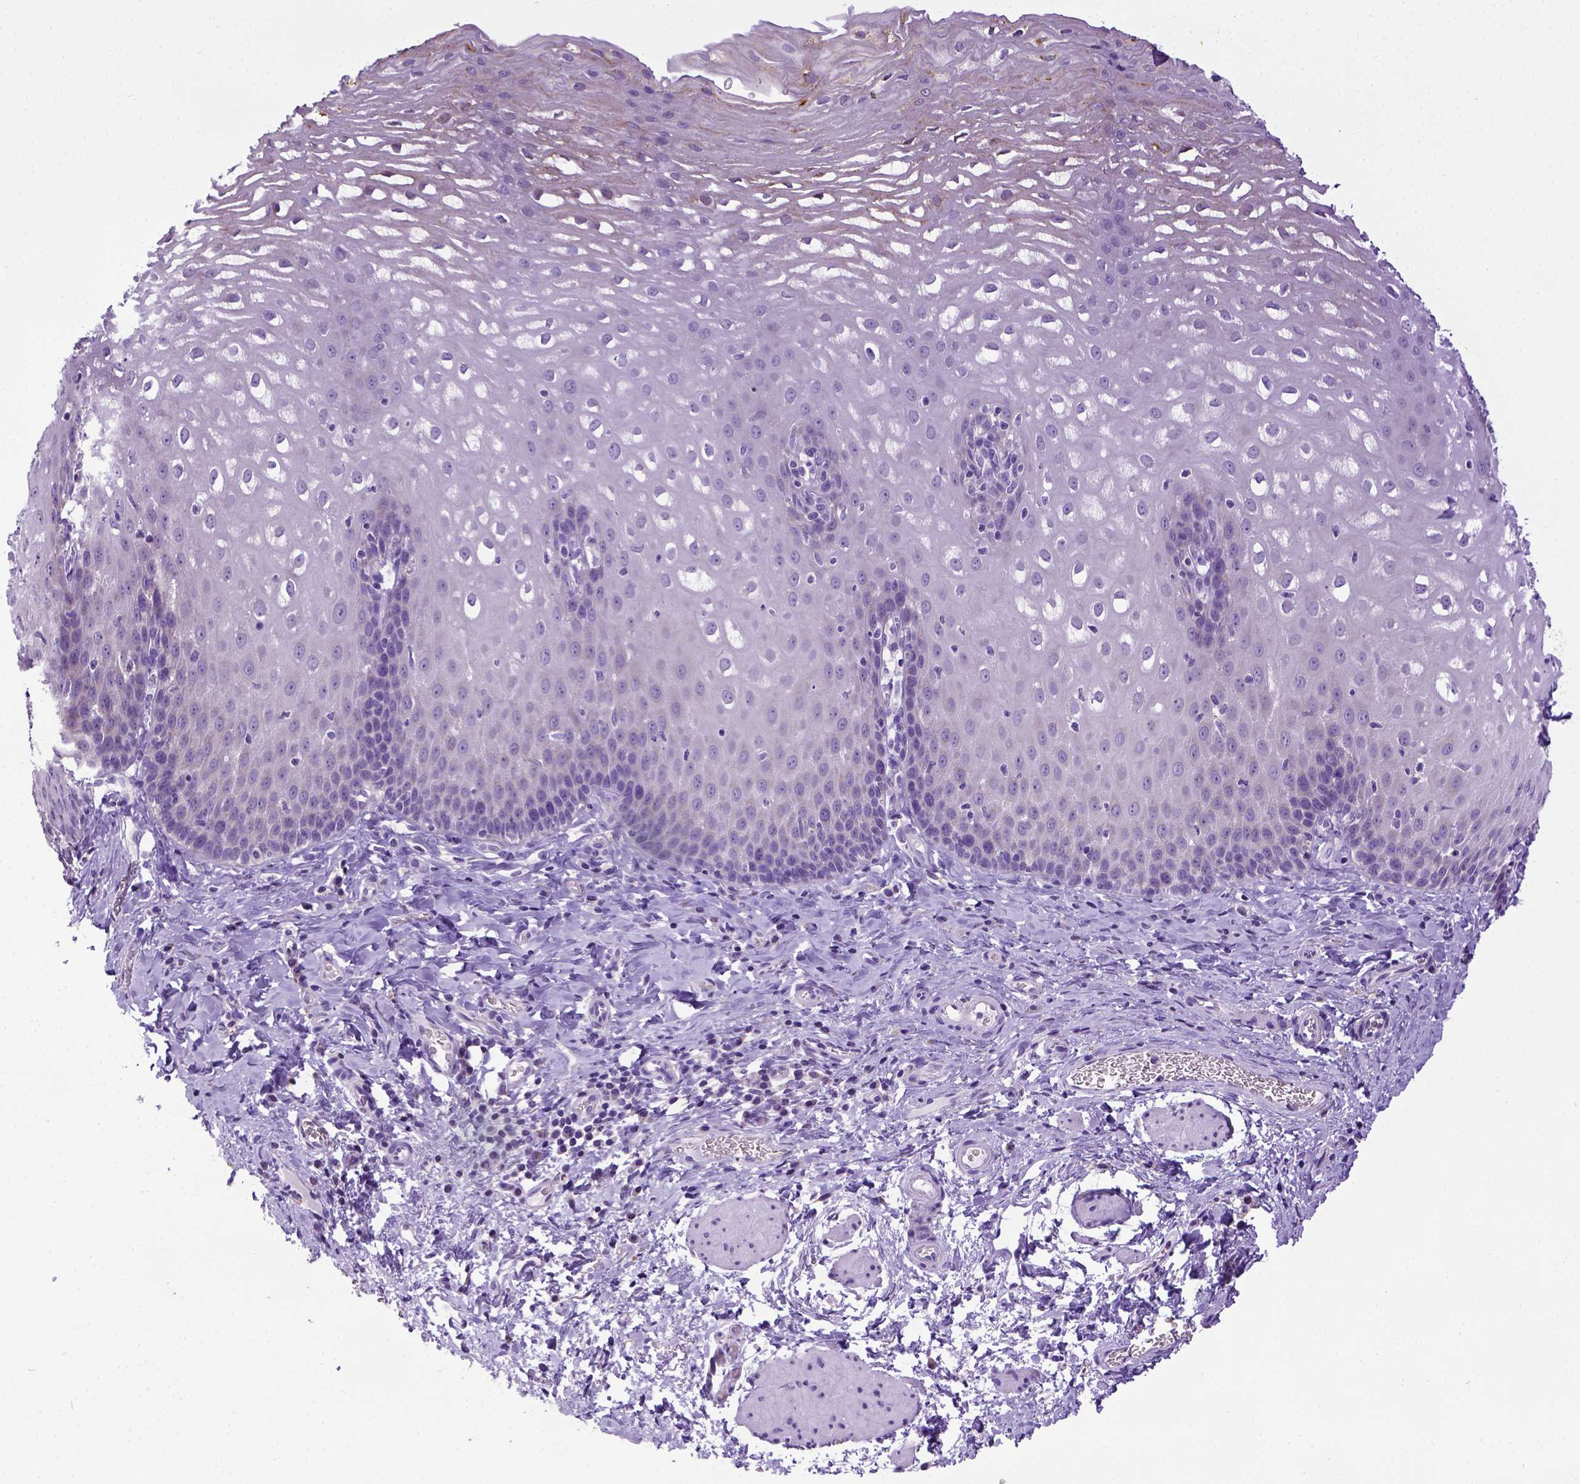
{"staining": {"intensity": "negative", "quantity": "none", "location": "none"}, "tissue": "esophagus", "cell_type": "Squamous epithelial cells", "image_type": "normal", "snomed": [{"axis": "morphology", "description": "Normal tissue, NOS"}, {"axis": "topography", "description": "Esophagus"}], "caption": "There is no significant positivity in squamous epithelial cells of esophagus.", "gene": "SPEF1", "patient": {"sex": "male", "age": 68}}